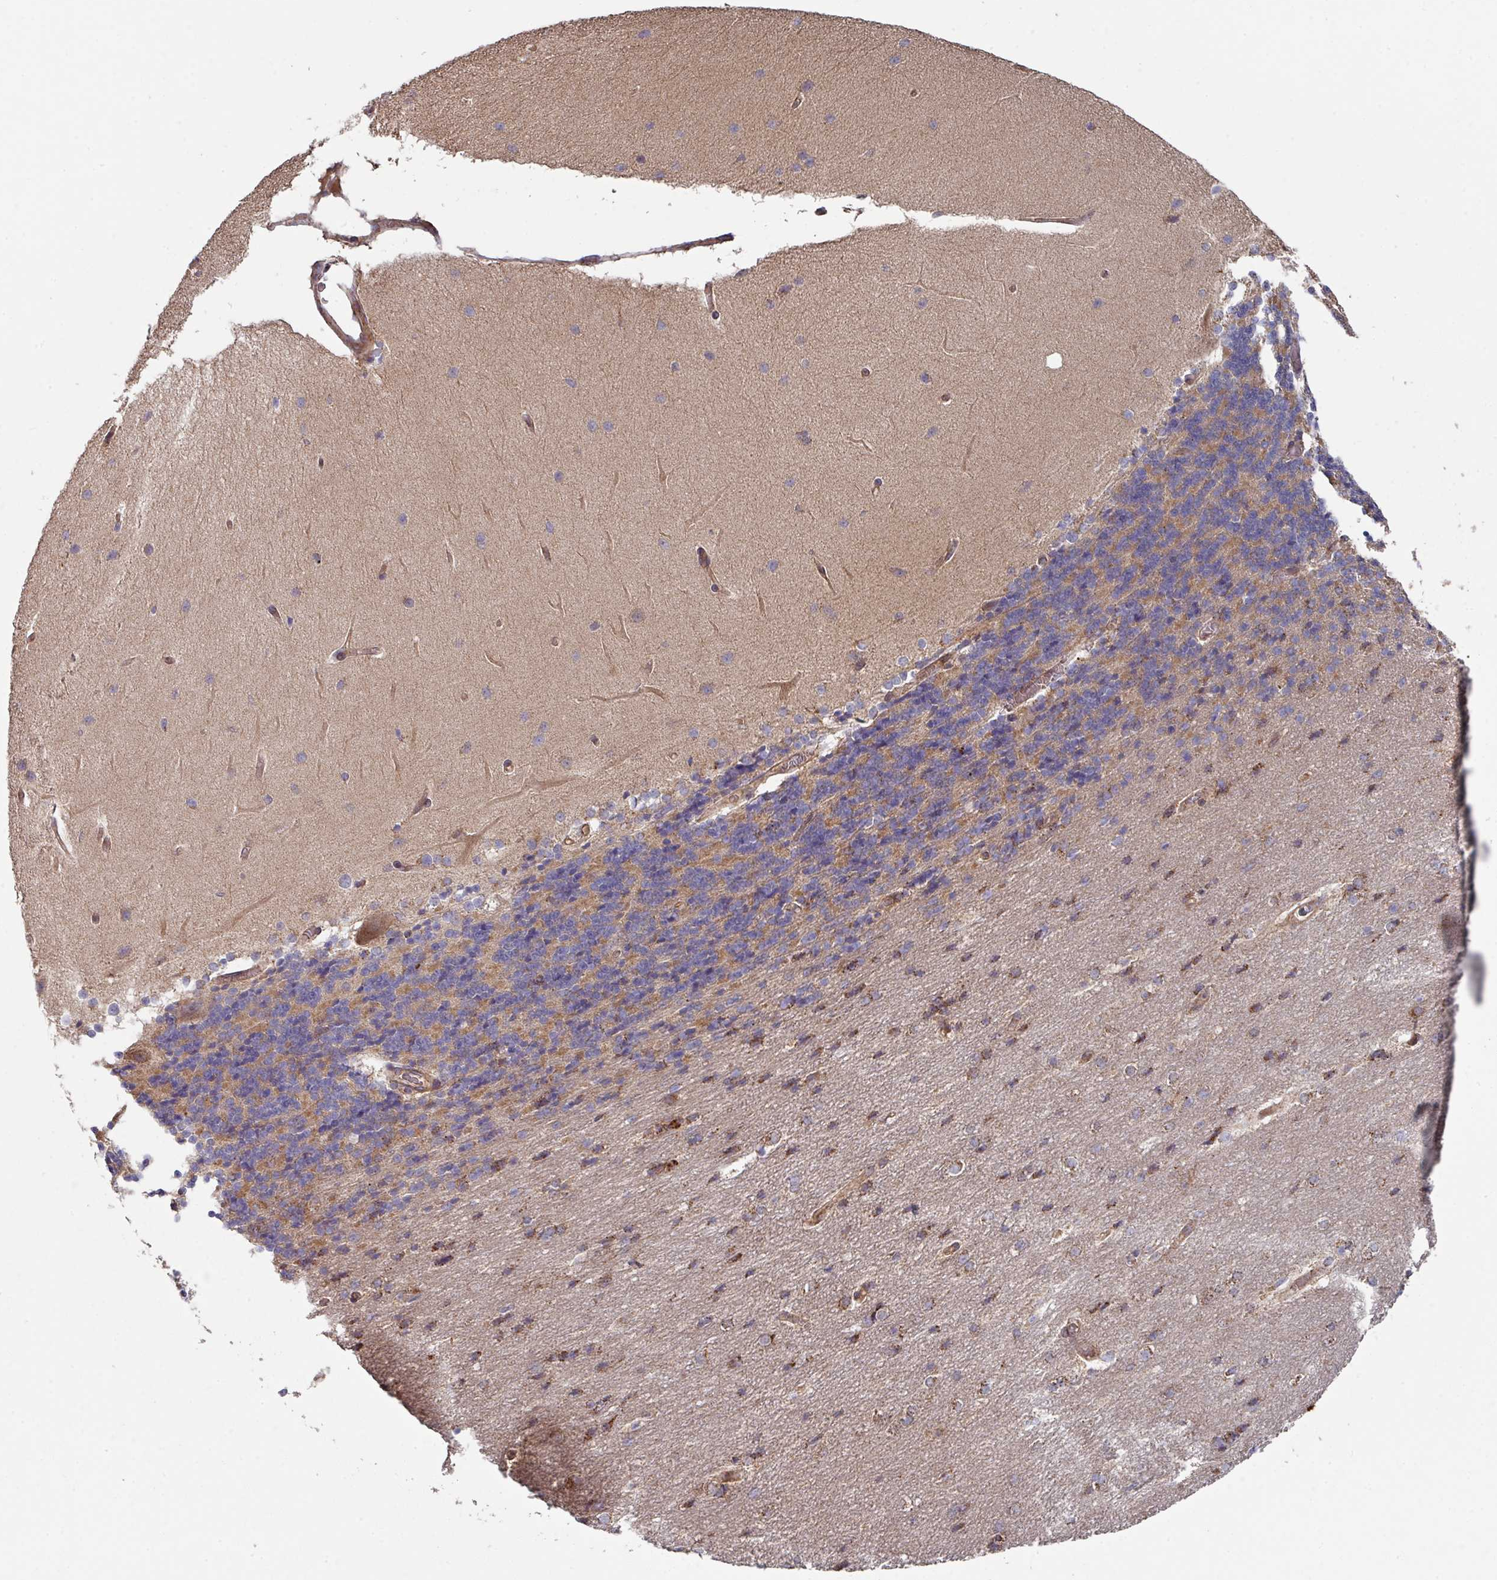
{"staining": {"intensity": "moderate", "quantity": ">75%", "location": "cytoplasmic/membranous"}, "tissue": "cerebellum", "cell_type": "Cells in granular layer", "image_type": "normal", "snomed": [{"axis": "morphology", "description": "Normal tissue, NOS"}, {"axis": "topography", "description": "Cerebellum"}], "caption": "Immunohistochemical staining of normal cerebellum reveals moderate cytoplasmic/membranous protein expression in approximately >75% of cells in granular layer. (DAB IHC, brown staining for protein, blue staining for nuclei).", "gene": "DCAF12L1", "patient": {"sex": "female", "age": 54}}